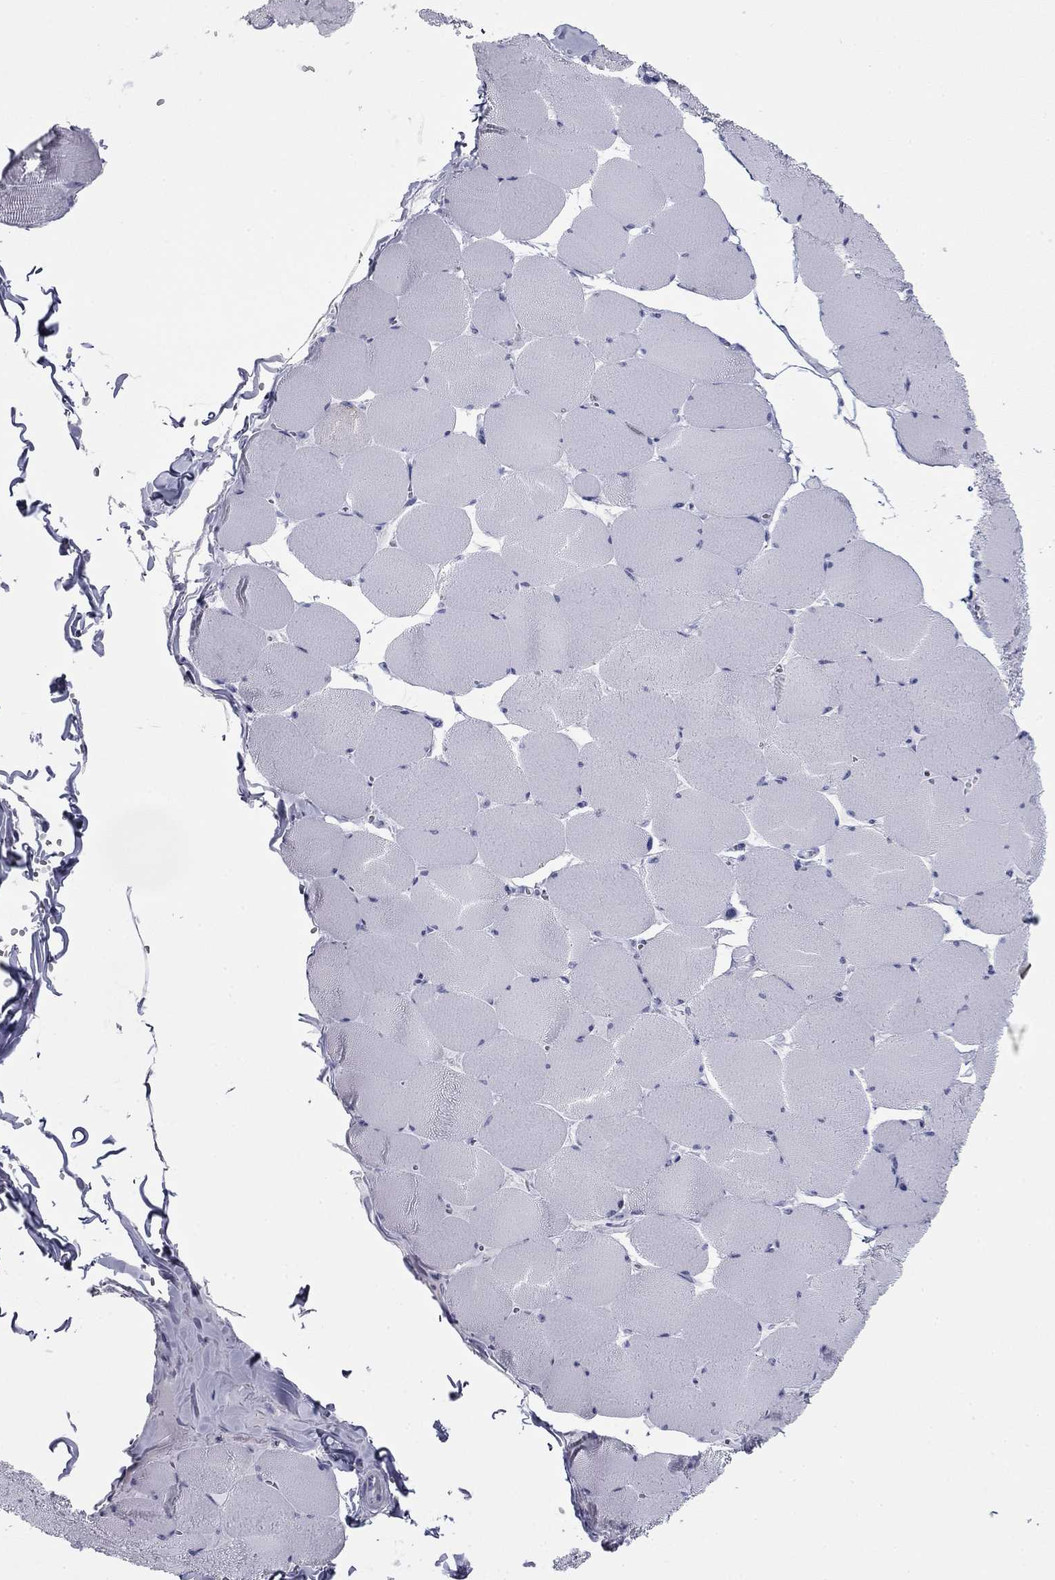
{"staining": {"intensity": "negative", "quantity": "none", "location": "none"}, "tissue": "skeletal muscle", "cell_type": "Myocytes", "image_type": "normal", "snomed": [{"axis": "morphology", "description": "Normal tissue, NOS"}, {"axis": "topography", "description": "Skeletal muscle"}], "caption": "Micrograph shows no significant protein positivity in myocytes of benign skeletal muscle.", "gene": "ZP2", "patient": {"sex": "female", "age": 75}}